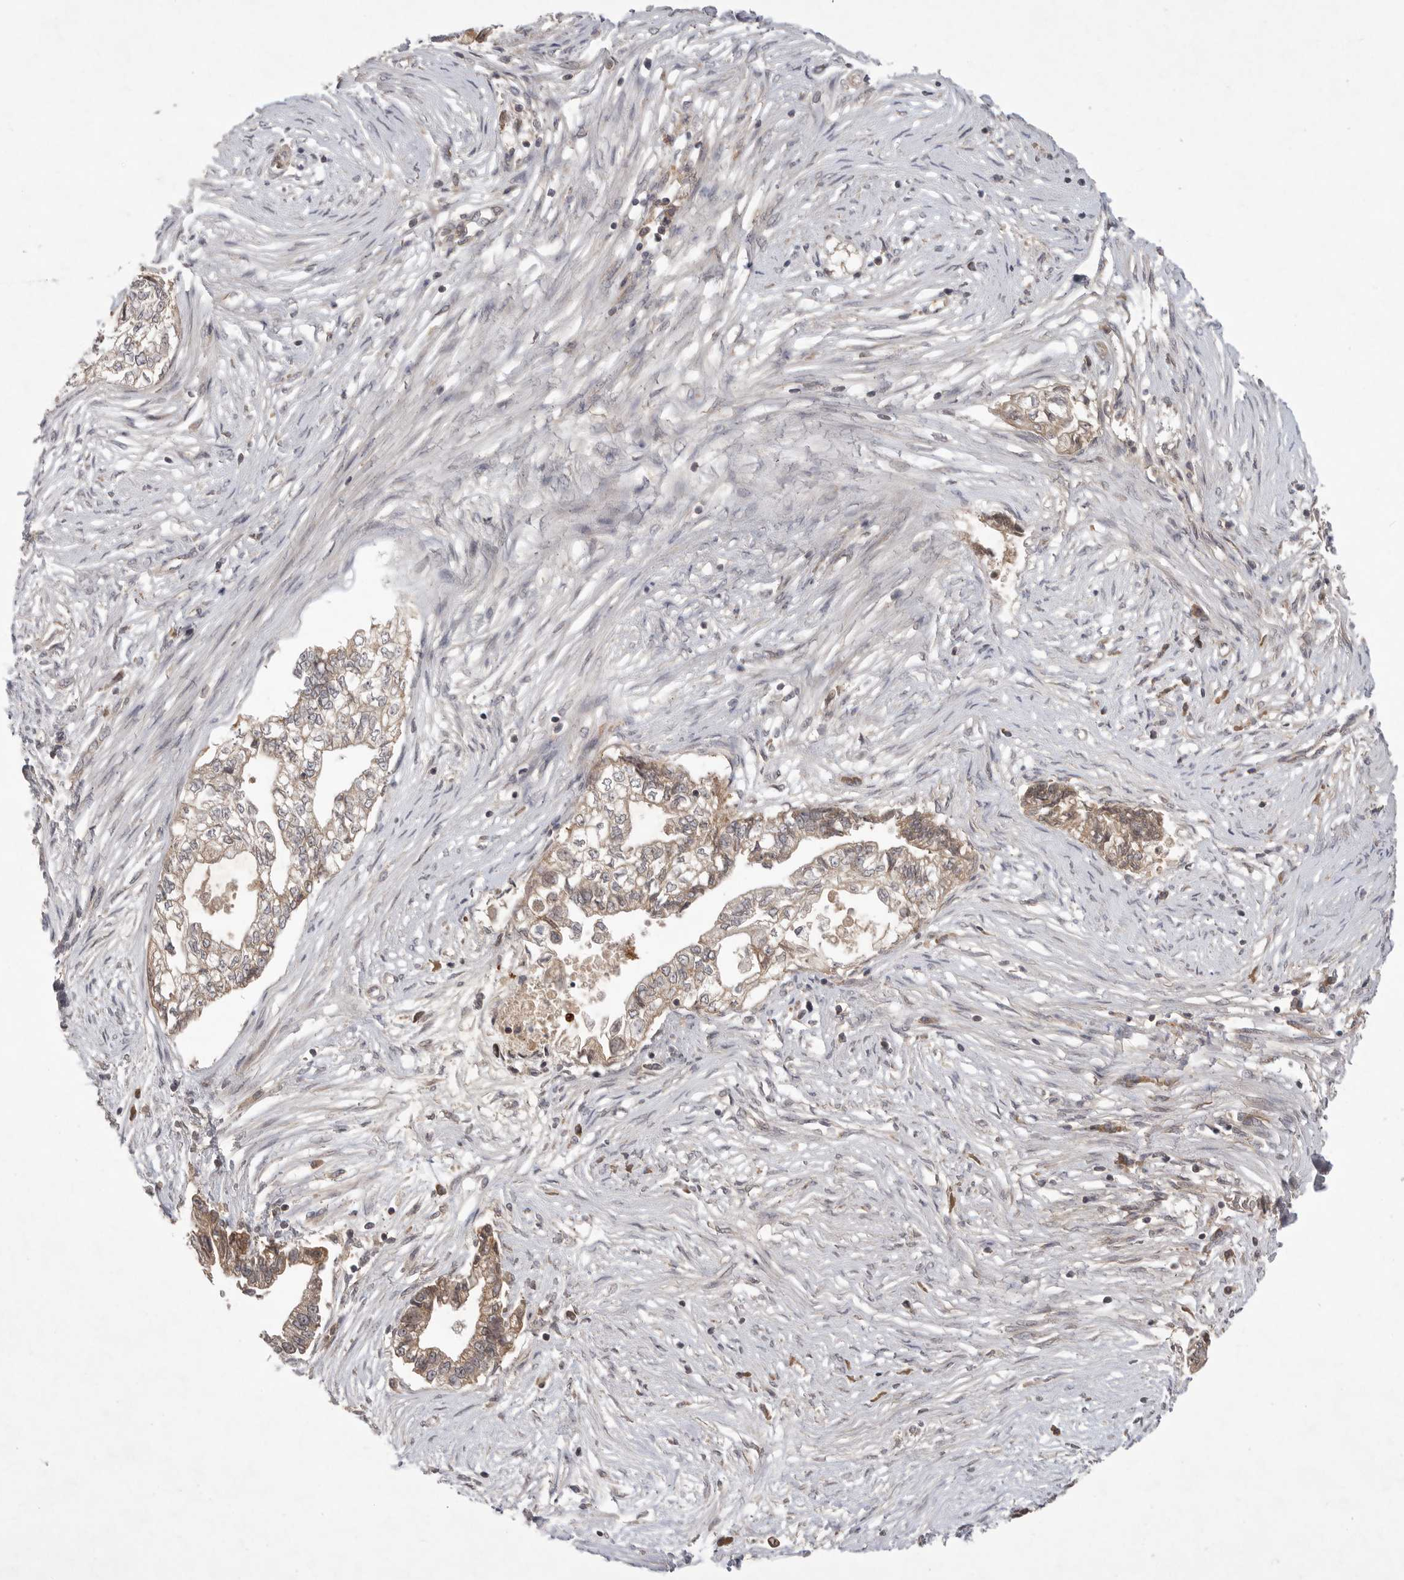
{"staining": {"intensity": "weak", "quantity": ">75%", "location": "cytoplasmic/membranous"}, "tissue": "pancreatic cancer", "cell_type": "Tumor cells", "image_type": "cancer", "snomed": [{"axis": "morphology", "description": "Adenocarcinoma, NOS"}, {"axis": "topography", "description": "Pancreas"}], "caption": "Human adenocarcinoma (pancreatic) stained with a protein marker shows weak staining in tumor cells.", "gene": "UBE3D", "patient": {"sex": "male", "age": 72}}